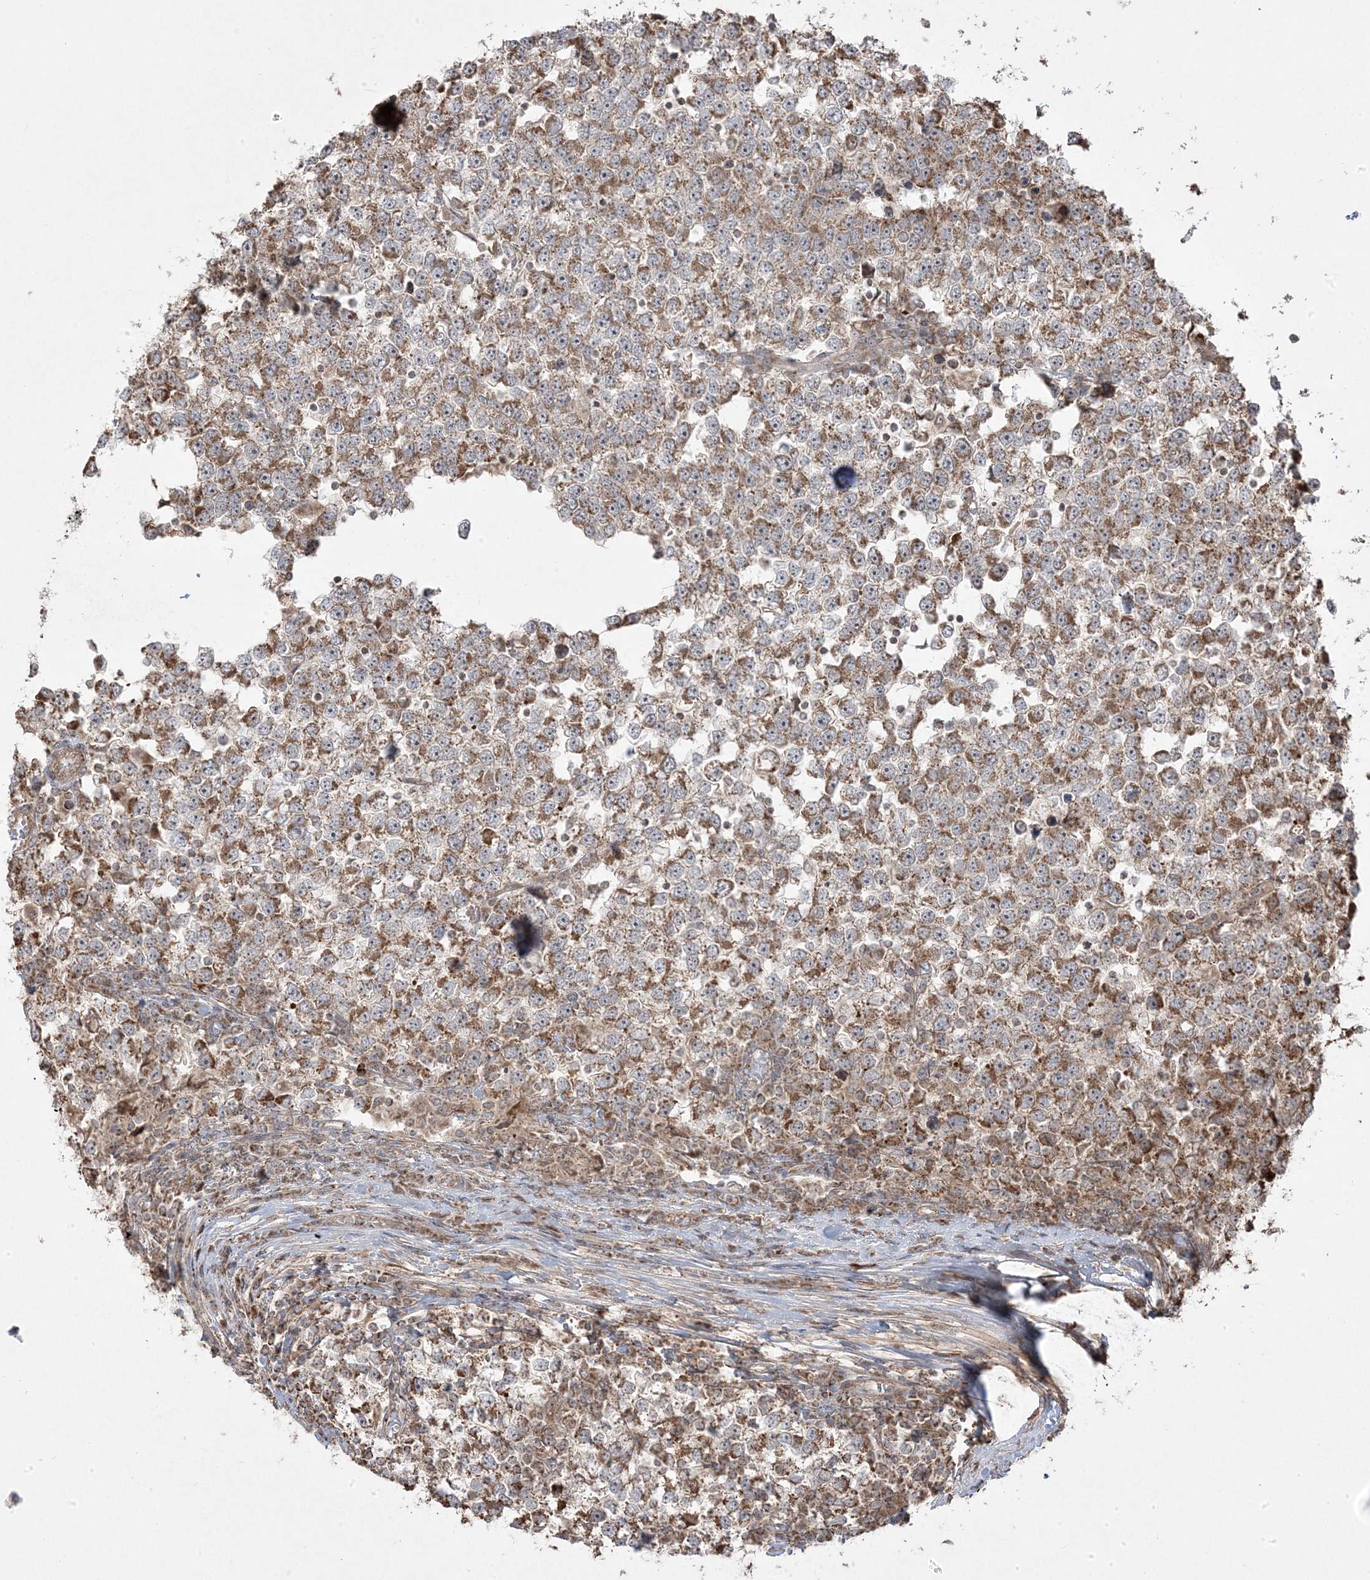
{"staining": {"intensity": "moderate", "quantity": ">75%", "location": "cytoplasmic/membranous"}, "tissue": "testis cancer", "cell_type": "Tumor cells", "image_type": "cancer", "snomed": [{"axis": "morphology", "description": "Seminoma, NOS"}, {"axis": "topography", "description": "Testis"}], "caption": "A micrograph of testis cancer (seminoma) stained for a protein displays moderate cytoplasmic/membranous brown staining in tumor cells. Nuclei are stained in blue.", "gene": "CLUAP1", "patient": {"sex": "male", "age": 65}}